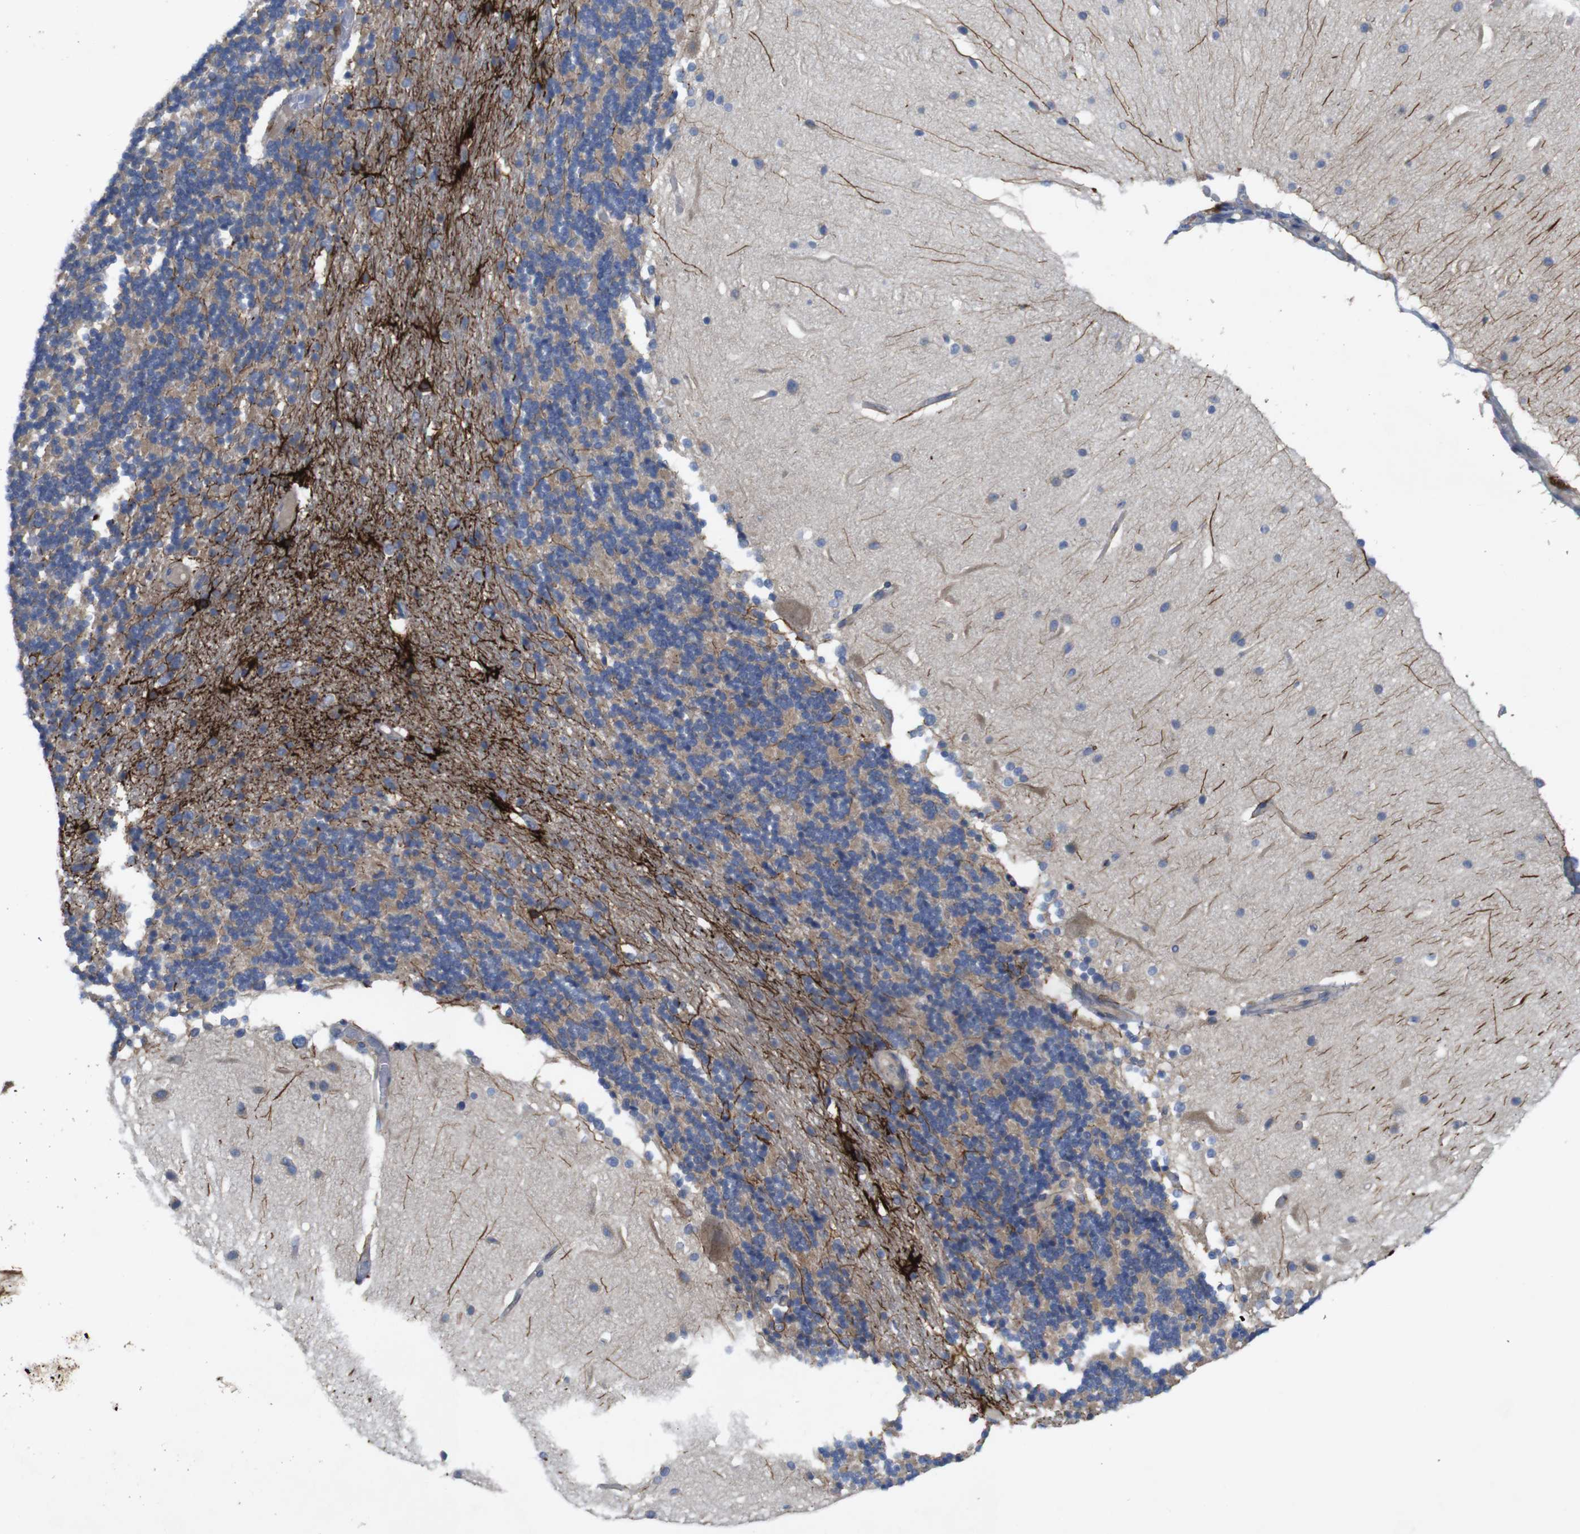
{"staining": {"intensity": "moderate", "quantity": ">75%", "location": "cytoplasmic/membranous"}, "tissue": "cerebellum", "cell_type": "Cells in granular layer", "image_type": "normal", "snomed": [{"axis": "morphology", "description": "Normal tissue, NOS"}, {"axis": "topography", "description": "Cerebellum"}], "caption": "Immunohistochemistry (IHC) of benign cerebellum shows medium levels of moderate cytoplasmic/membranous expression in about >75% of cells in granular layer.", "gene": "KIDINS220", "patient": {"sex": "female", "age": 54}}